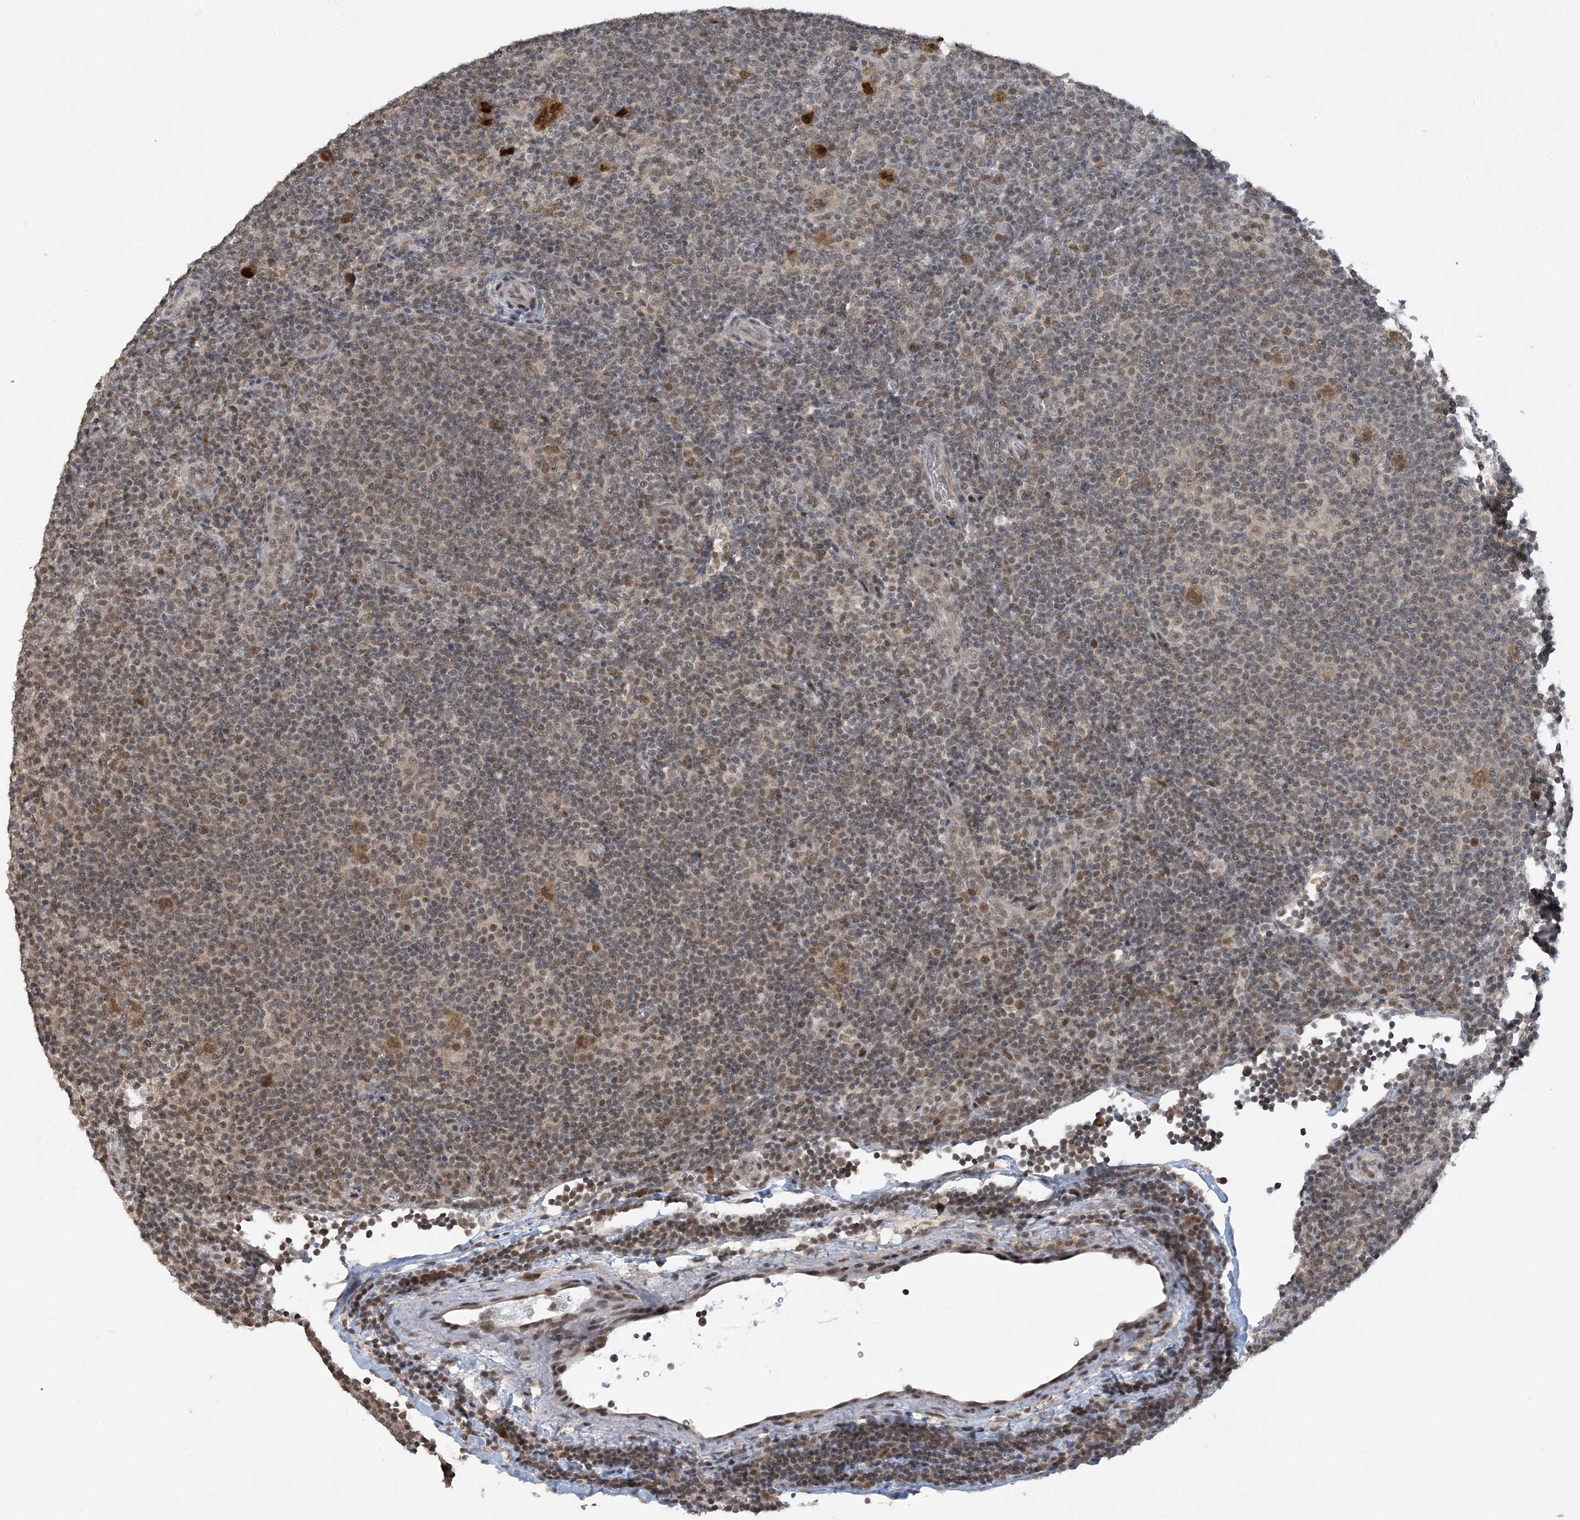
{"staining": {"intensity": "moderate", "quantity": ">75%", "location": "nuclear"}, "tissue": "lymphoma", "cell_type": "Tumor cells", "image_type": "cancer", "snomed": [{"axis": "morphology", "description": "Hodgkin's disease, NOS"}, {"axis": "topography", "description": "Lymph node"}], "caption": "A histopathology image of Hodgkin's disease stained for a protein reveals moderate nuclear brown staining in tumor cells. The protein of interest is stained brown, and the nuclei are stained in blue (DAB (3,3'-diaminobenzidine) IHC with brightfield microscopy, high magnification).", "gene": "ACYP2", "patient": {"sex": "female", "age": 57}}